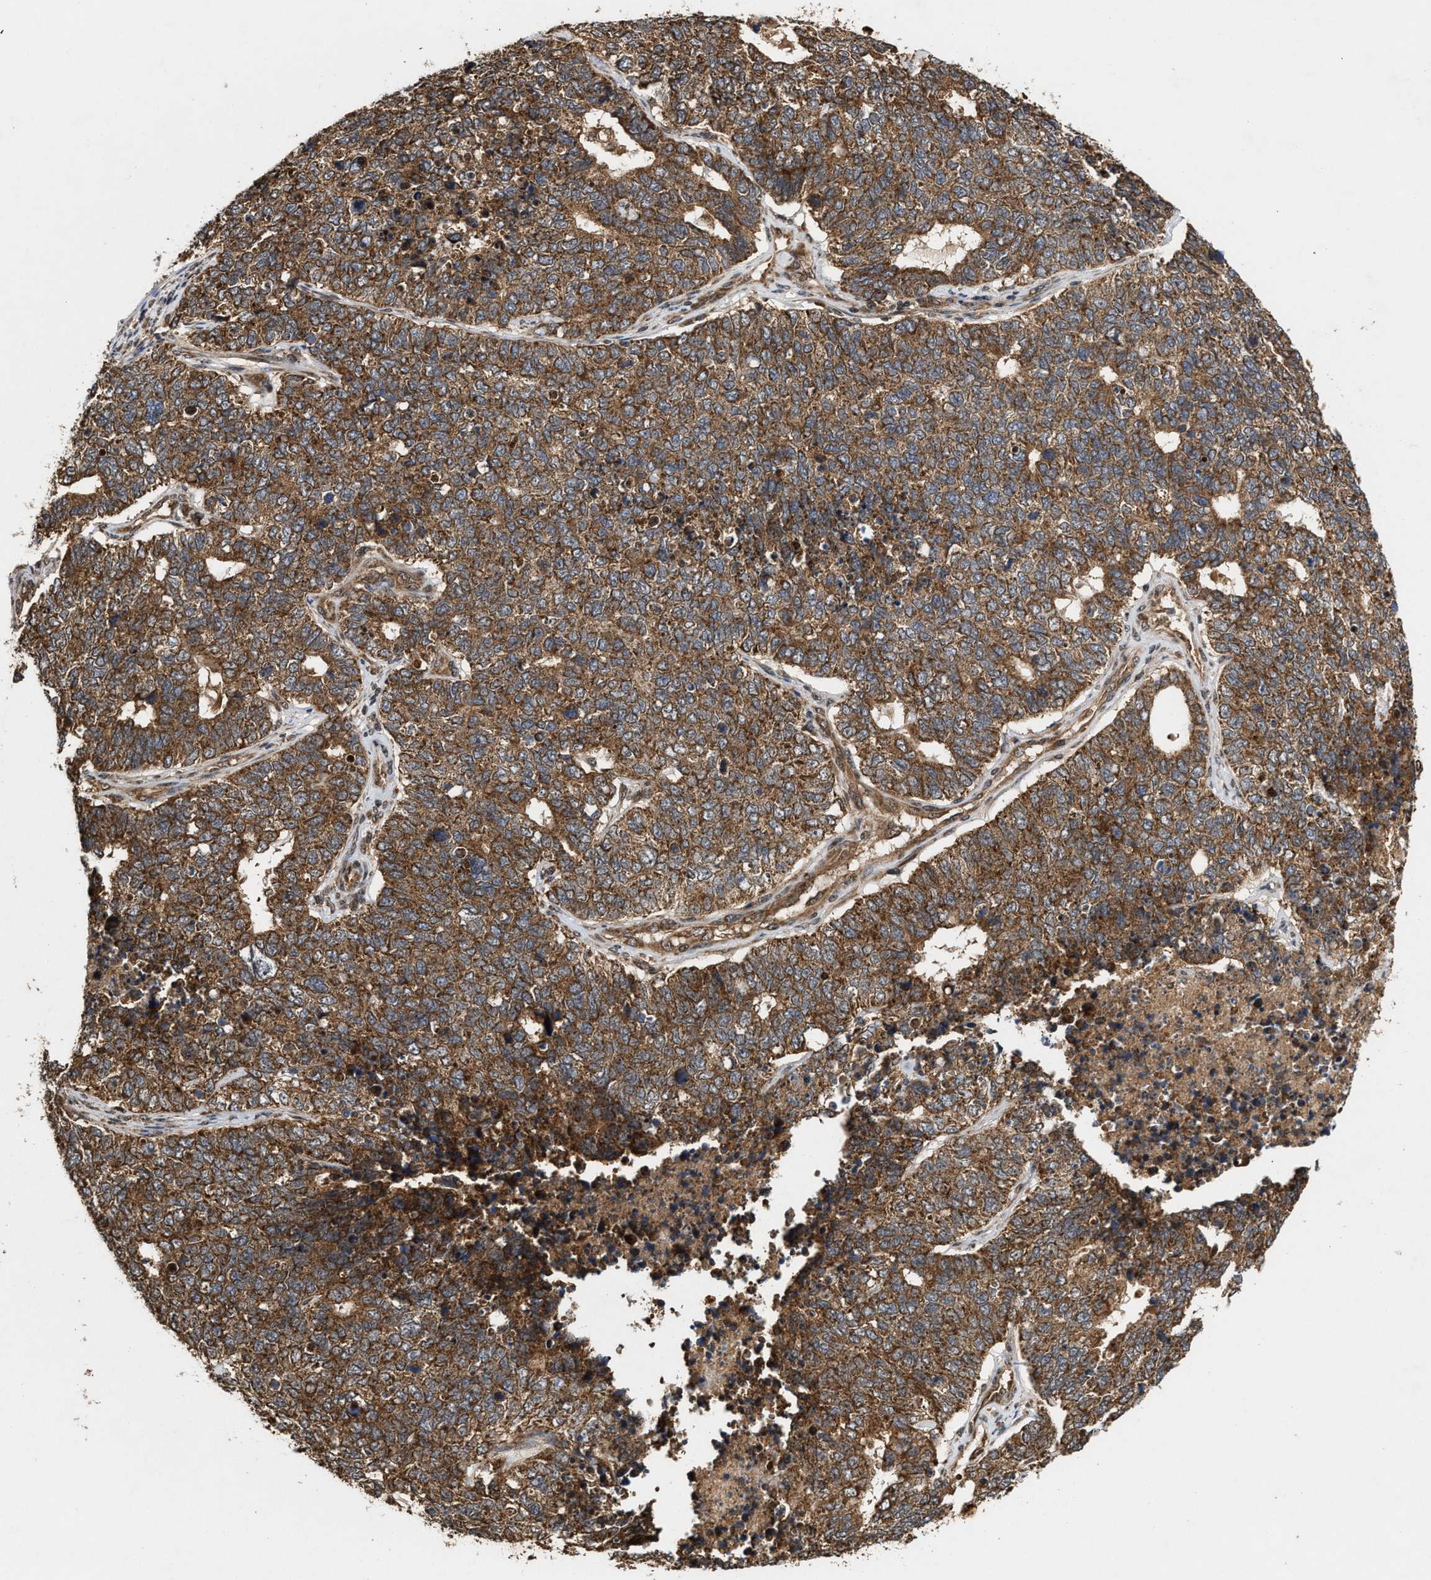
{"staining": {"intensity": "moderate", "quantity": ">75%", "location": "cytoplasmic/membranous"}, "tissue": "cervical cancer", "cell_type": "Tumor cells", "image_type": "cancer", "snomed": [{"axis": "morphology", "description": "Squamous cell carcinoma, NOS"}, {"axis": "topography", "description": "Cervix"}], "caption": "Immunohistochemistry of cervical squamous cell carcinoma shows medium levels of moderate cytoplasmic/membranous expression in about >75% of tumor cells.", "gene": "CFLAR", "patient": {"sex": "female", "age": 63}}